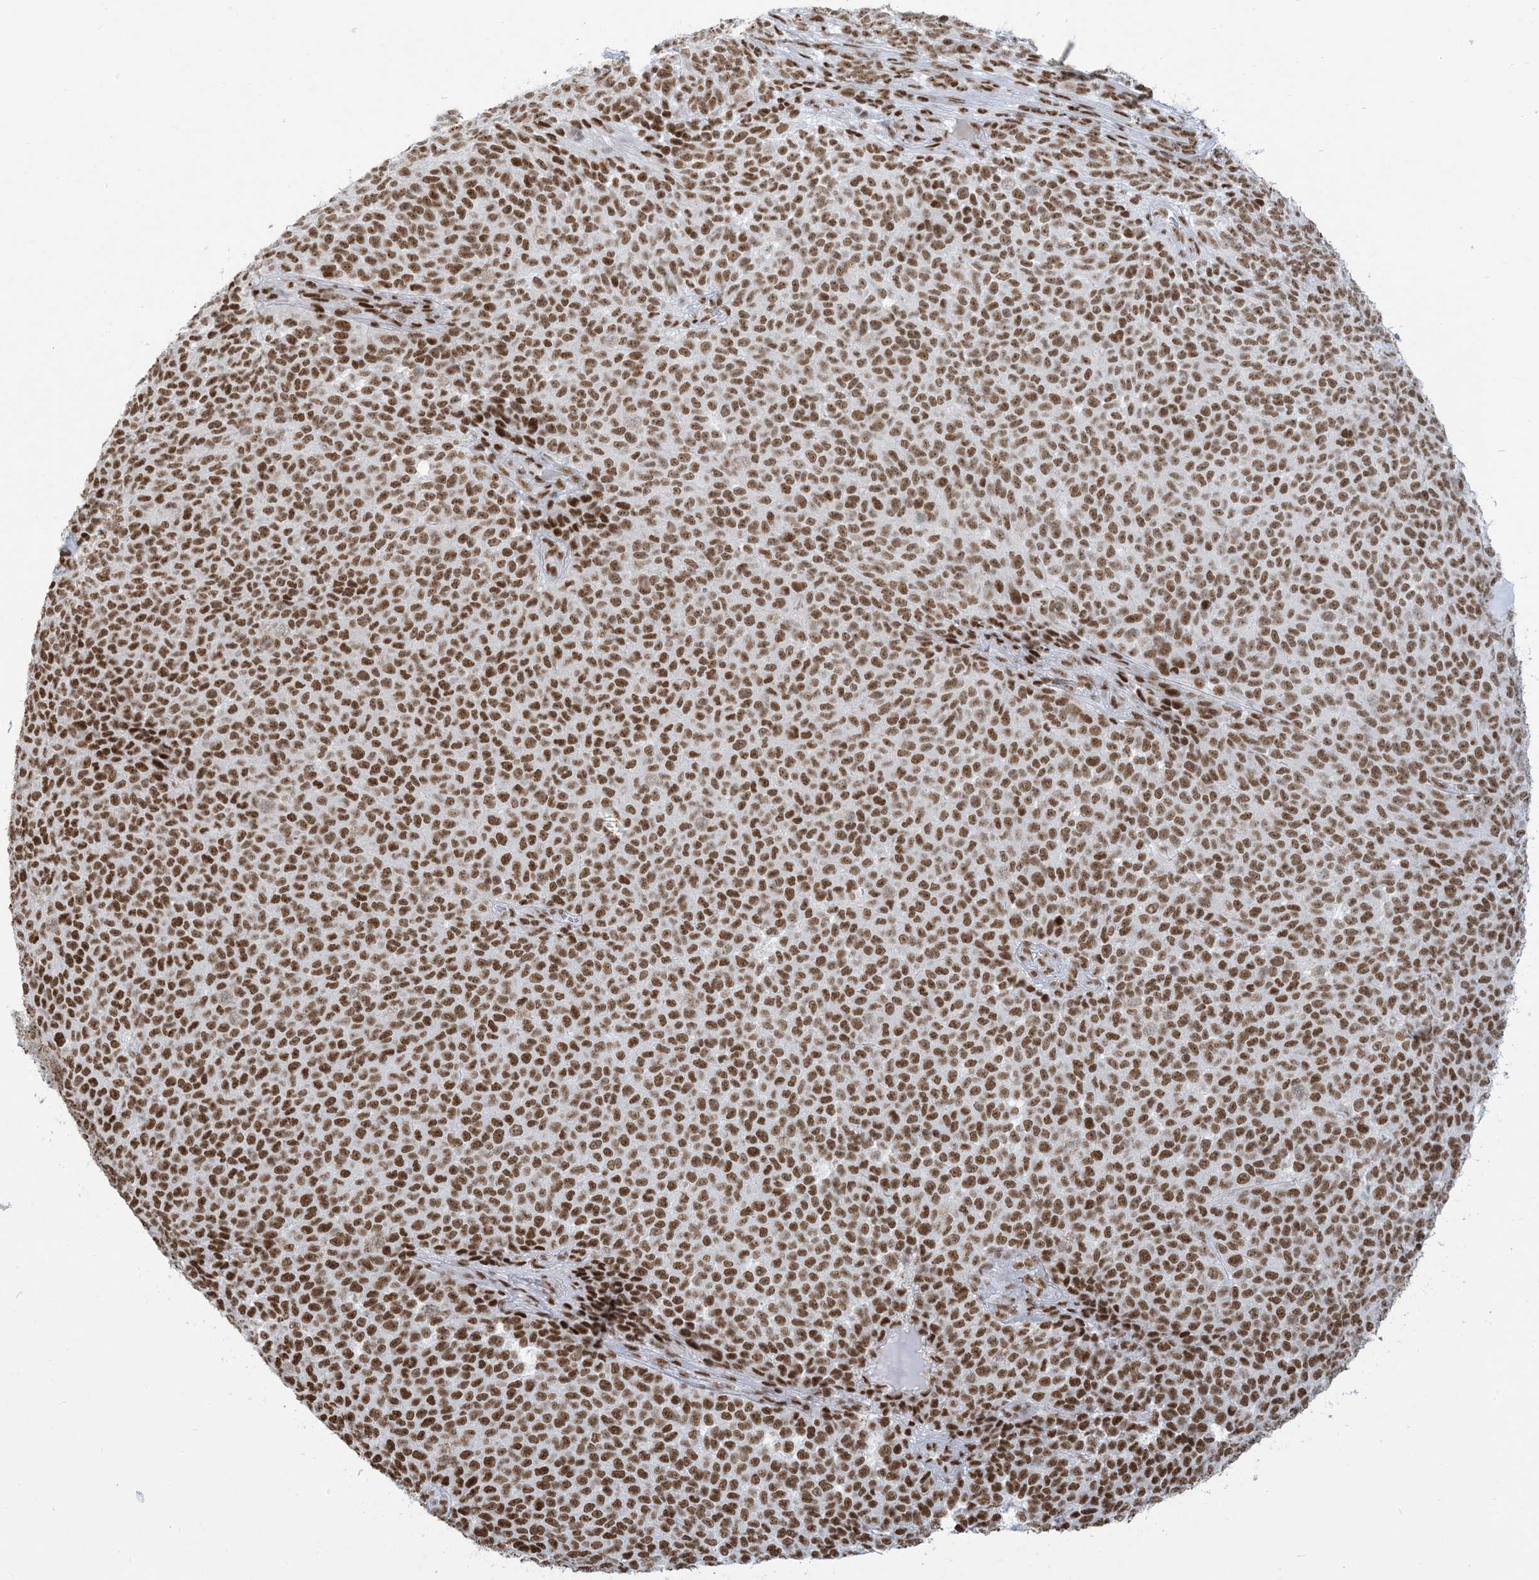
{"staining": {"intensity": "strong", "quantity": ">75%", "location": "nuclear"}, "tissue": "melanoma", "cell_type": "Tumor cells", "image_type": "cancer", "snomed": [{"axis": "morphology", "description": "Malignant melanoma, NOS"}, {"axis": "topography", "description": "Skin"}], "caption": "Protein staining of malignant melanoma tissue exhibits strong nuclear staining in about >75% of tumor cells. (DAB (3,3'-diaminobenzidine) IHC, brown staining for protein, blue staining for nuclei).", "gene": "STAG1", "patient": {"sex": "male", "age": 49}}